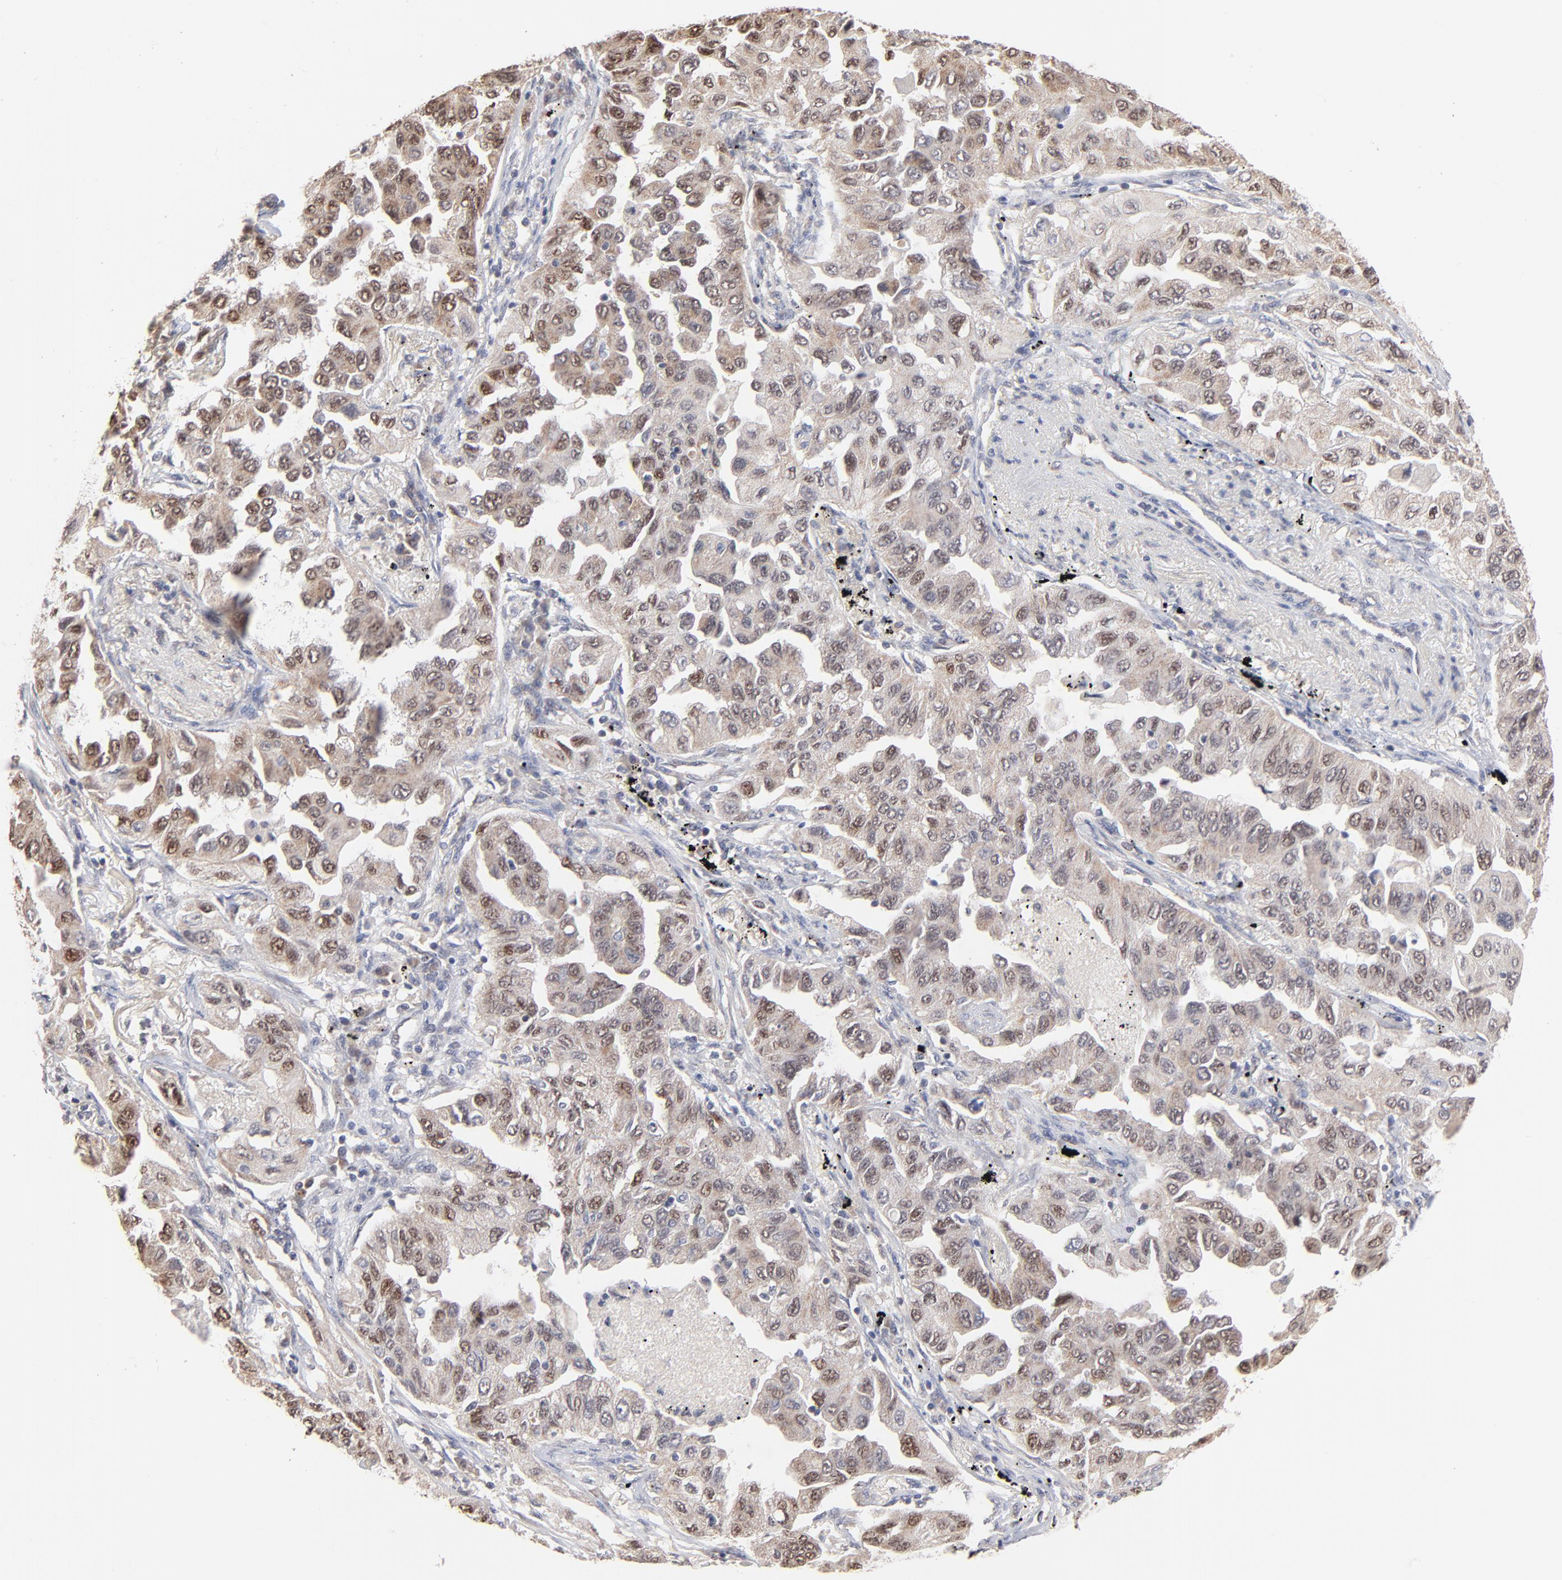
{"staining": {"intensity": "moderate", "quantity": "25%-75%", "location": "cytoplasmic/membranous,nuclear"}, "tissue": "lung cancer", "cell_type": "Tumor cells", "image_type": "cancer", "snomed": [{"axis": "morphology", "description": "Adenocarcinoma, NOS"}, {"axis": "topography", "description": "Lung"}], "caption": "An immunohistochemistry histopathology image of neoplastic tissue is shown. Protein staining in brown highlights moderate cytoplasmic/membranous and nuclear positivity in lung cancer within tumor cells. The protein is stained brown, and the nuclei are stained in blue (DAB (3,3'-diaminobenzidine) IHC with brightfield microscopy, high magnification).", "gene": "MSL2", "patient": {"sex": "female", "age": 65}}